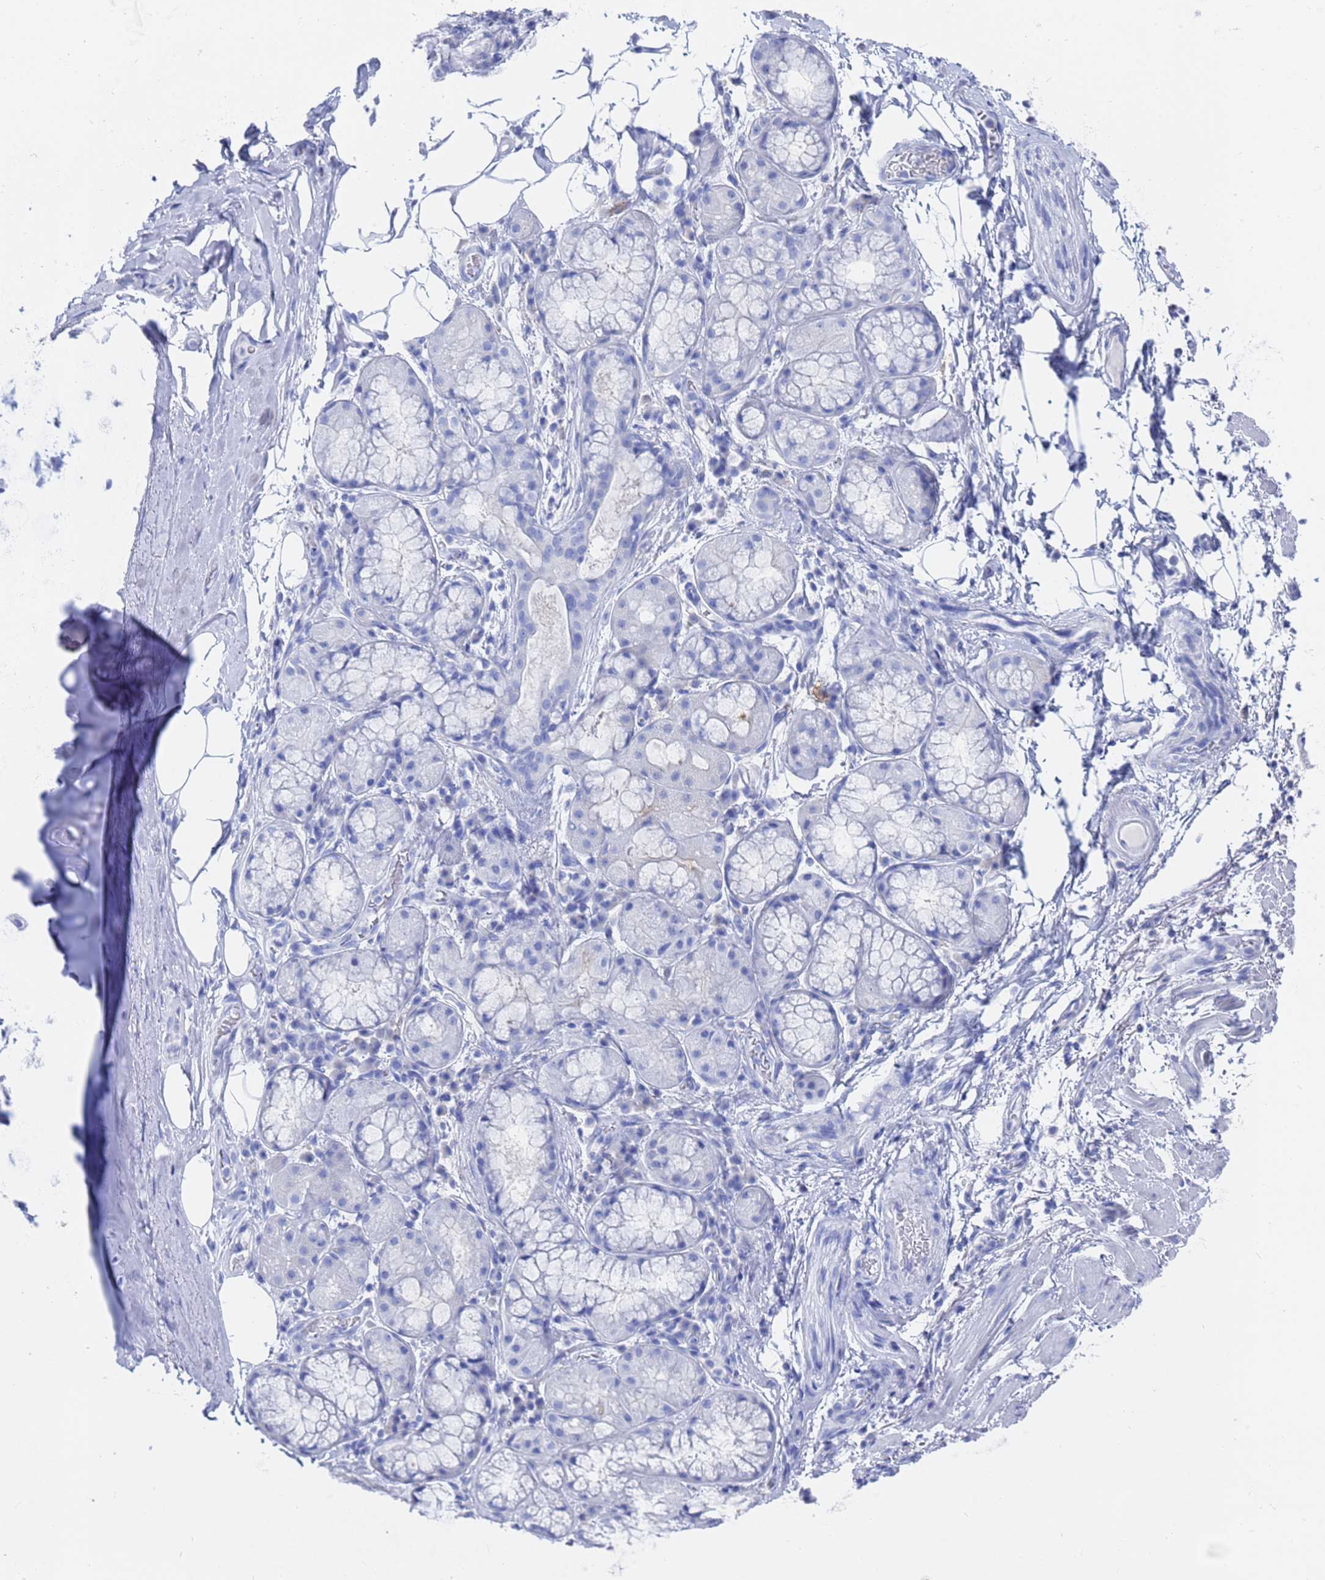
{"staining": {"intensity": "negative", "quantity": "none", "location": "none"}, "tissue": "adipose tissue", "cell_type": "Adipocytes", "image_type": "normal", "snomed": [{"axis": "morphology", "description": "Normal tissue, NOS"}, {"axis": "topography", "description": "Lymph node"}, {"axis": "topography", "description": "Cartilage tissue"}, {"axis": "topography", "description": "Bronchus"}], "caption": "Immunohistochemistry (IHC) micrograph of normal adipose tissue: adipose tissue stained with DAB (3,3'-diaminobenzidine) displays no significant protein staining in adipocytes.", "gene": "GGT1", "patient": {"sex": "male", "age": 63}}